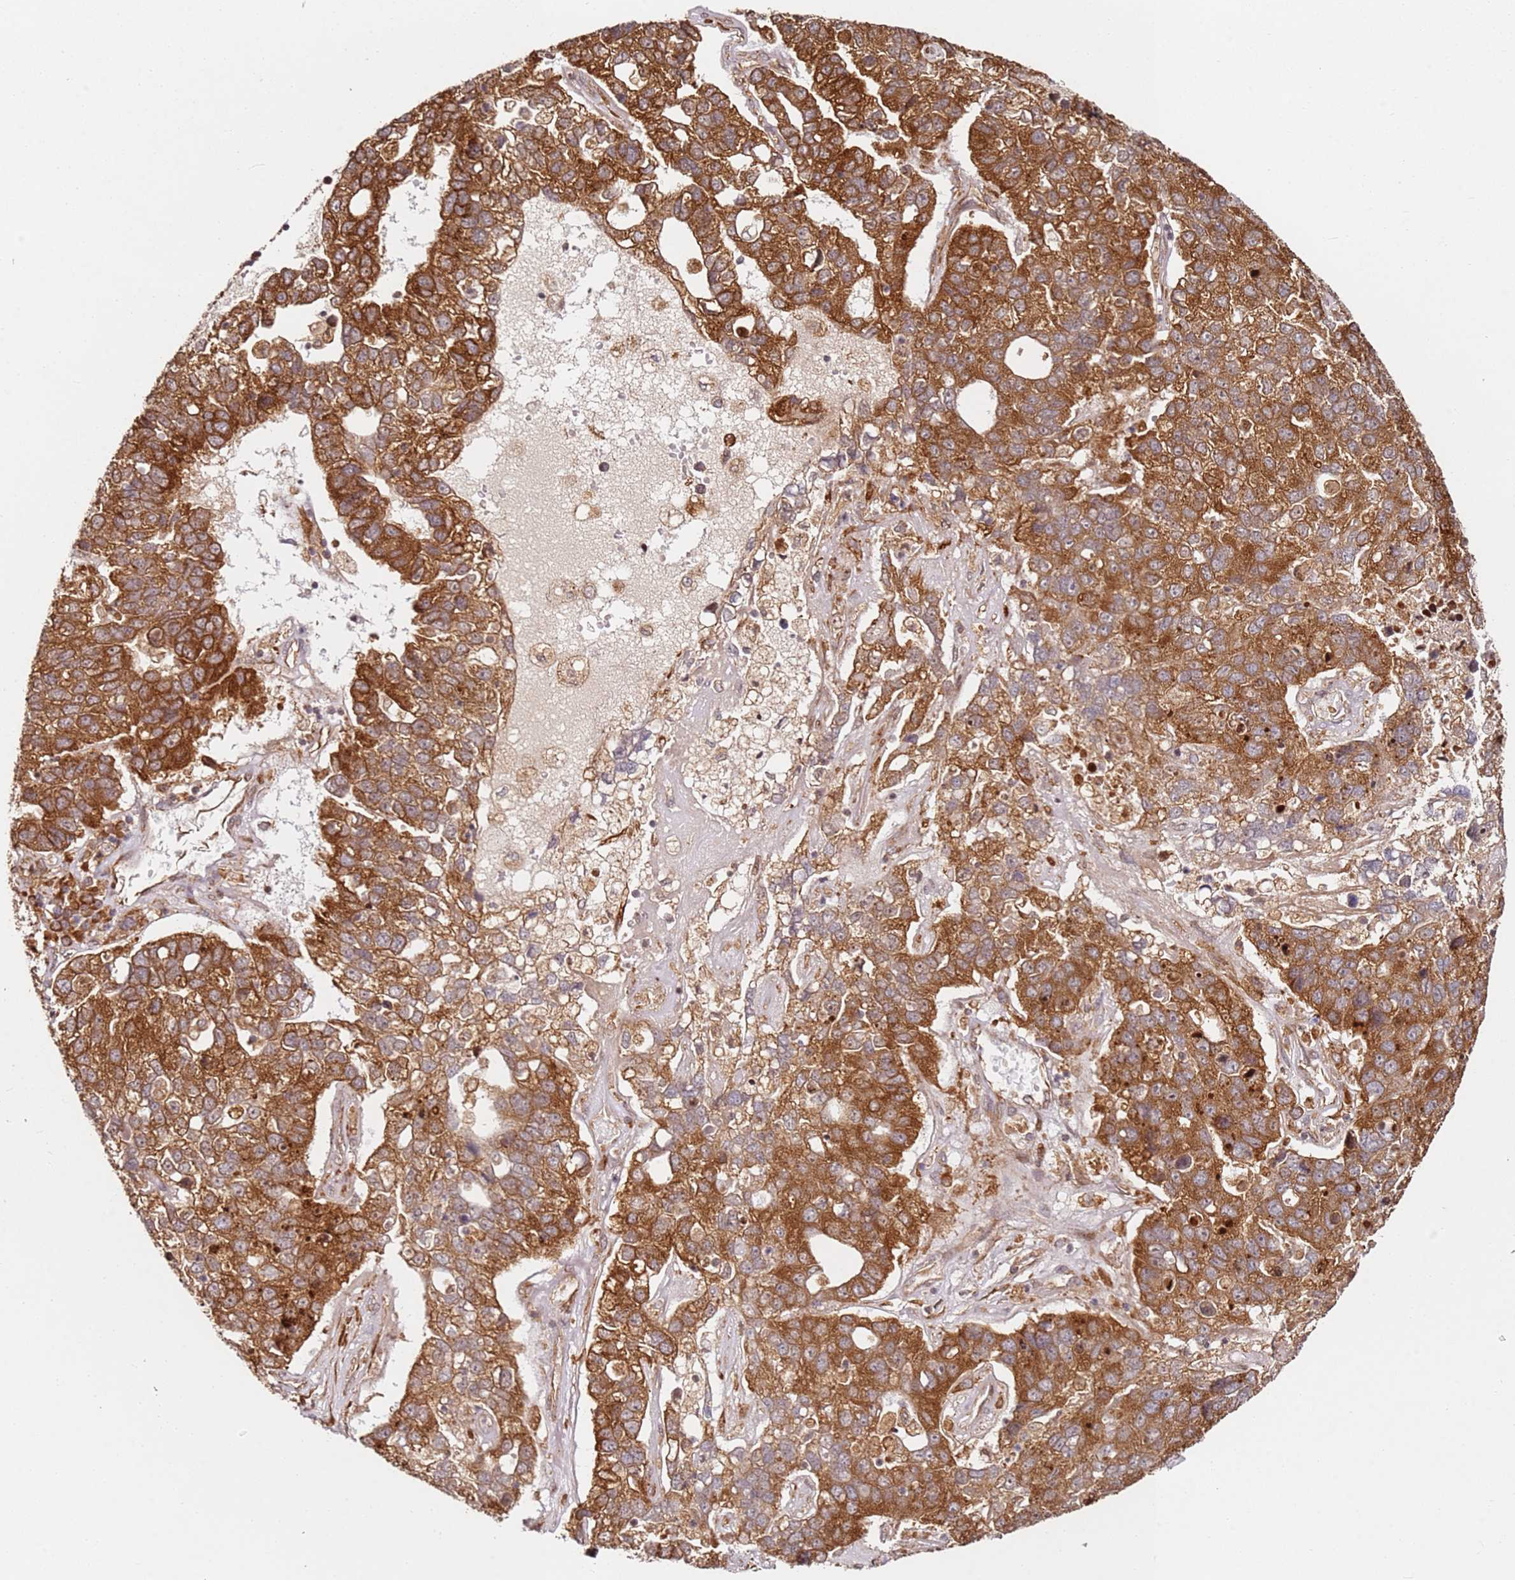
{"staining": {"intensity": "strong", "quantity": ">75%", "location": "cytoplasmic/membranous"}, "tissue": "pancreatic cancer", "cell_type": "Tumor cells", "image_type": "cancer", "snomed": [{"axis": "morphology", "description": "Adenocarcinoma, NOS"}, {"axis": "topography", "description": "Pancreas"}], "caption": "Strong cytoplasmic/membranous positivity is seen in about >75% of tumor cells in pancreatic cancer (adenocarcinoma).", "gene": "RPS3A", "patient": {"sex": "female", "age": 61}}